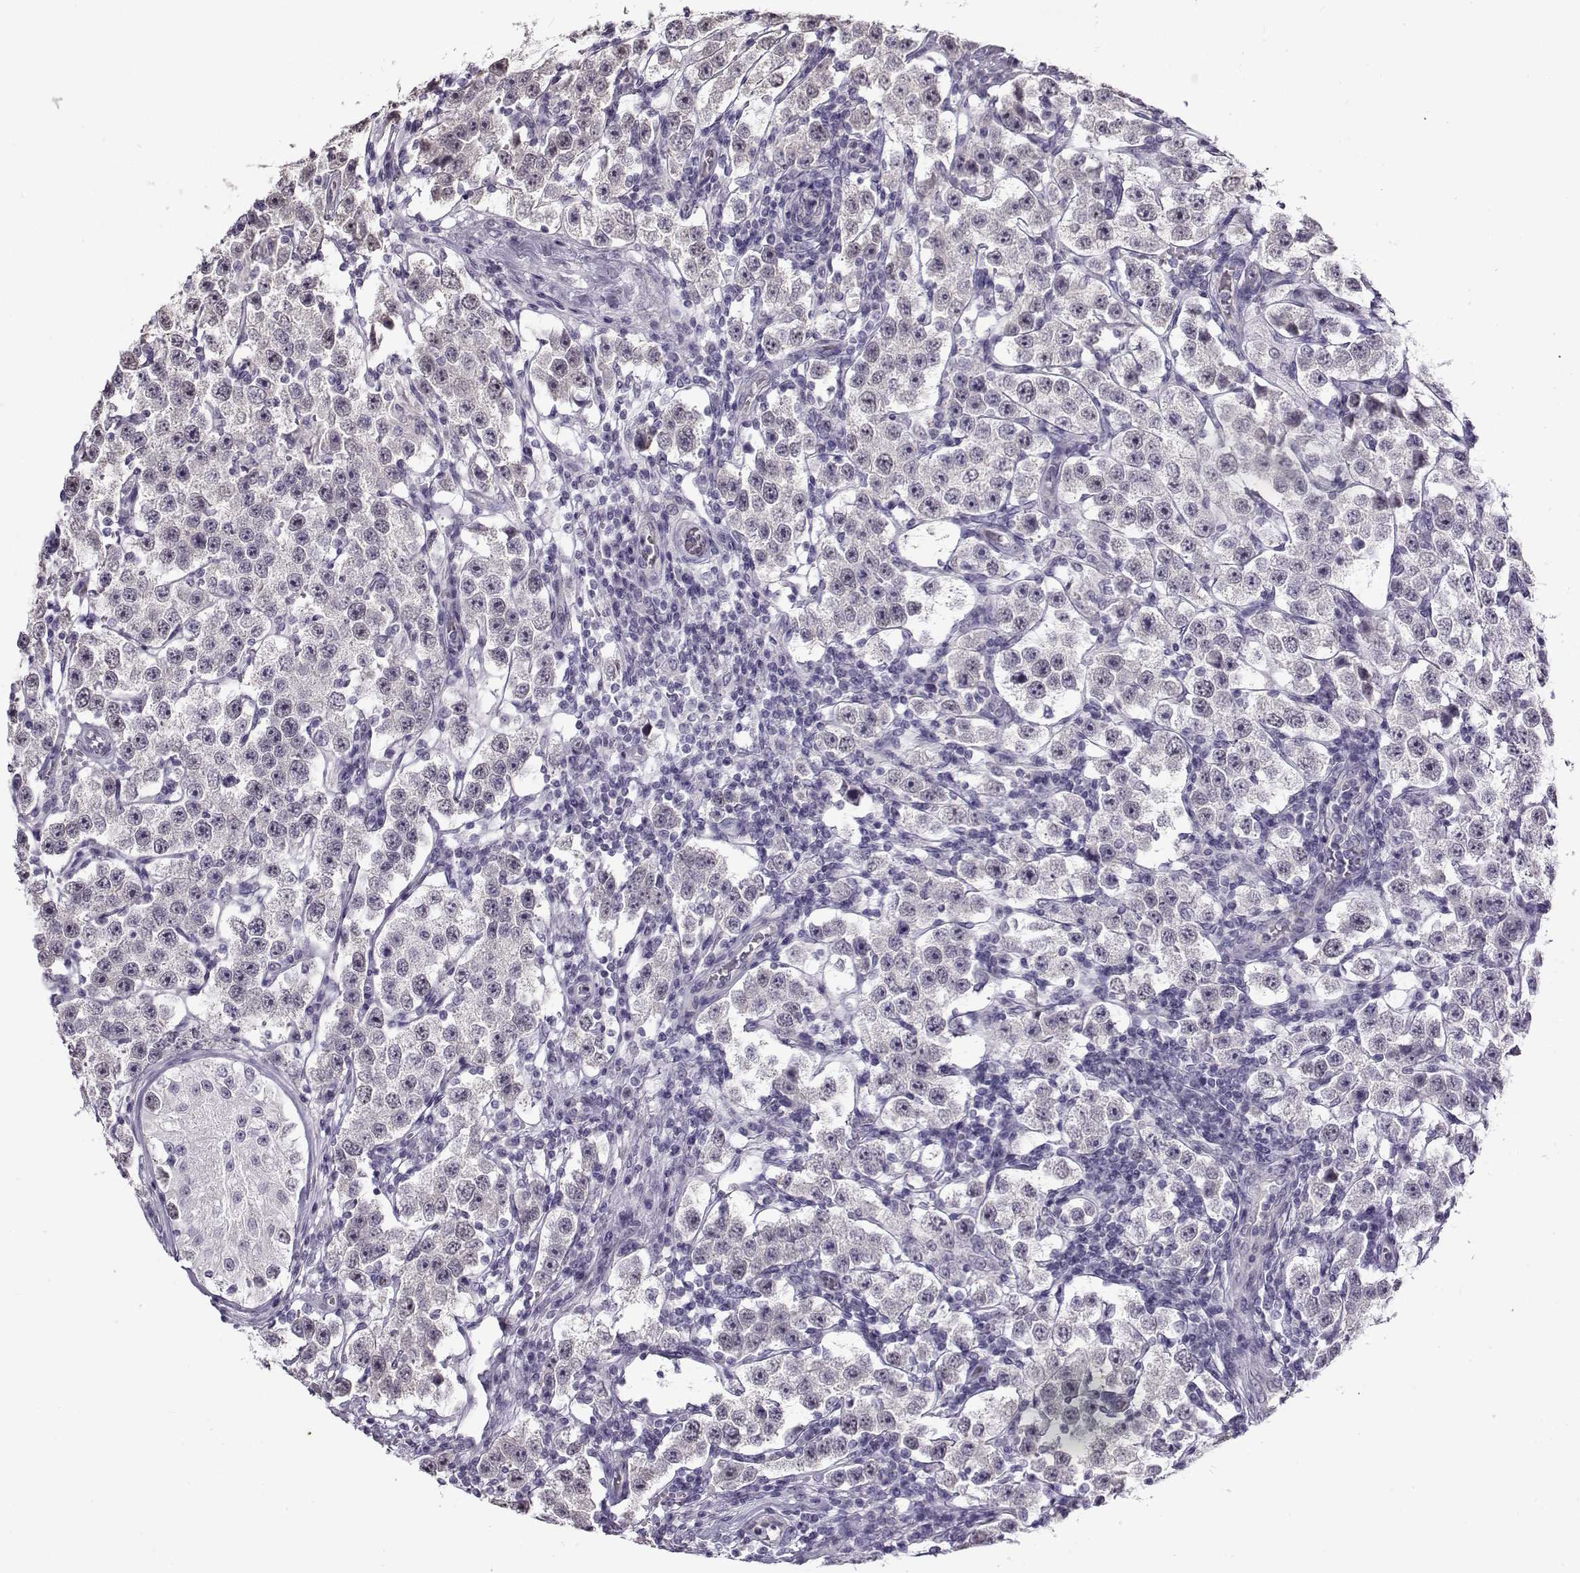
{"staining": {"intensity": "negative", "quantity": "none", "location": "none"}, "tissue": "testis cancer", "cell_type": "Tumor cells", "image_type": "cancer", "snomed": [{"axis": "morphology", "description": "Seminoma, NOS"}, {"axis": "topography", "description": "Testis"}], "caption": "A high-resolution photomicrograph shows immunohistochemistry (IHC) staining of seminoma (testis), which reveals no significant staining in tumor cells. (DAB immunohistochemistry (IHC) visualized using brightfield microscopy, high magnification).", "gene": "TEX55", "patient": {"sex": "male", "age": 37}}